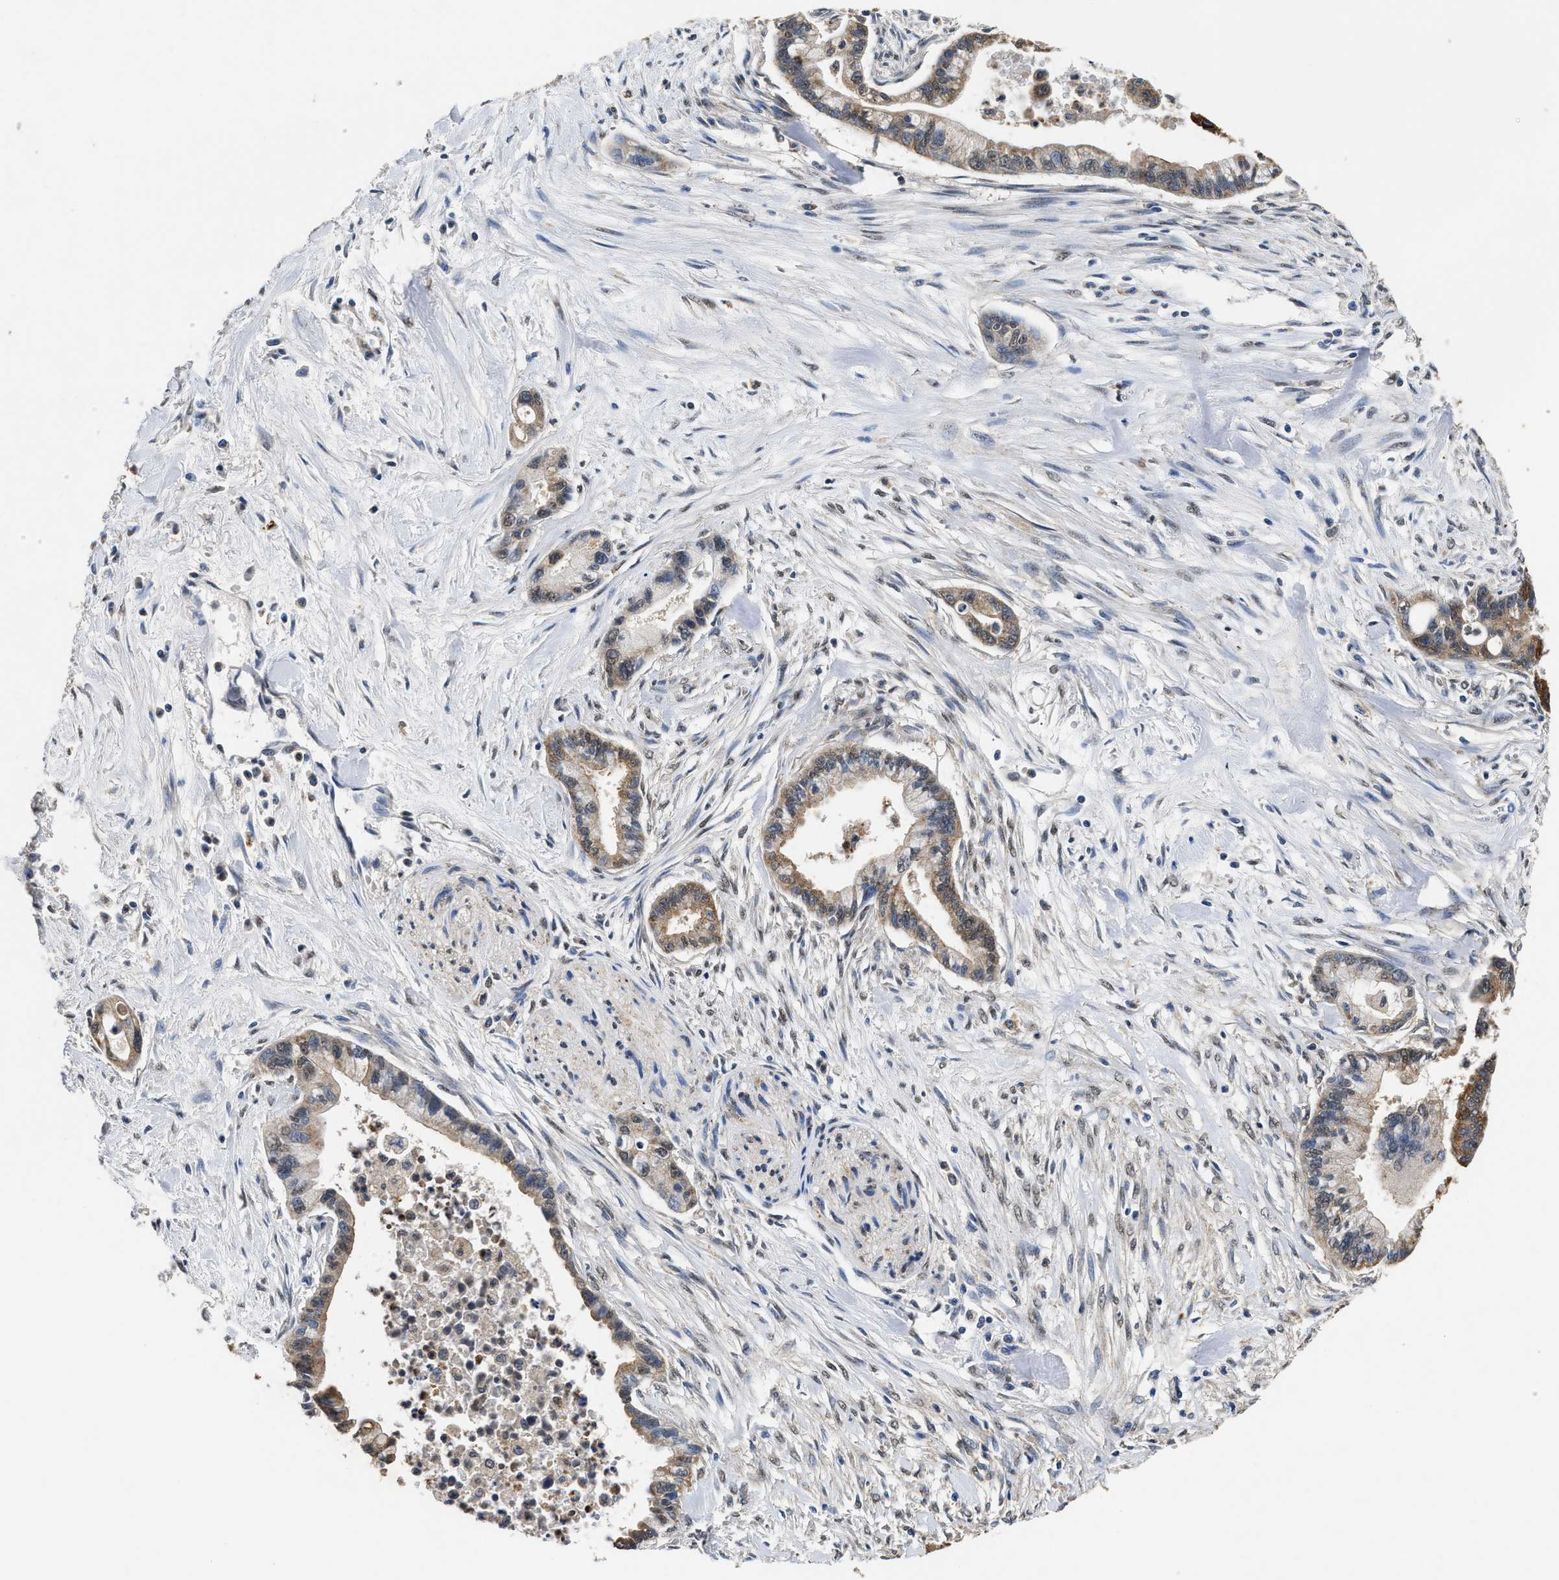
{"staining": {"intensity": "moderate", "quantity": ">75%", "location": "cytoplasmic/membranous"}, "tissue": "pancreatic cancer", "cell_type": "Tumor cells", "image_type": "cancer", "snomed": [{"axis": "morphology", "description": "Adenocarcinoma, NOS"}, {"axis": "topography", "description": "Pancreas"}], "caption": "IHC of human pancreatic cancer exhibits medium levels of moderate cytoplasmic/membranous expression in about >75% of tumor cells.", "gene": "CTNNA1", "patient": {"sex": "male", "age": 70}}